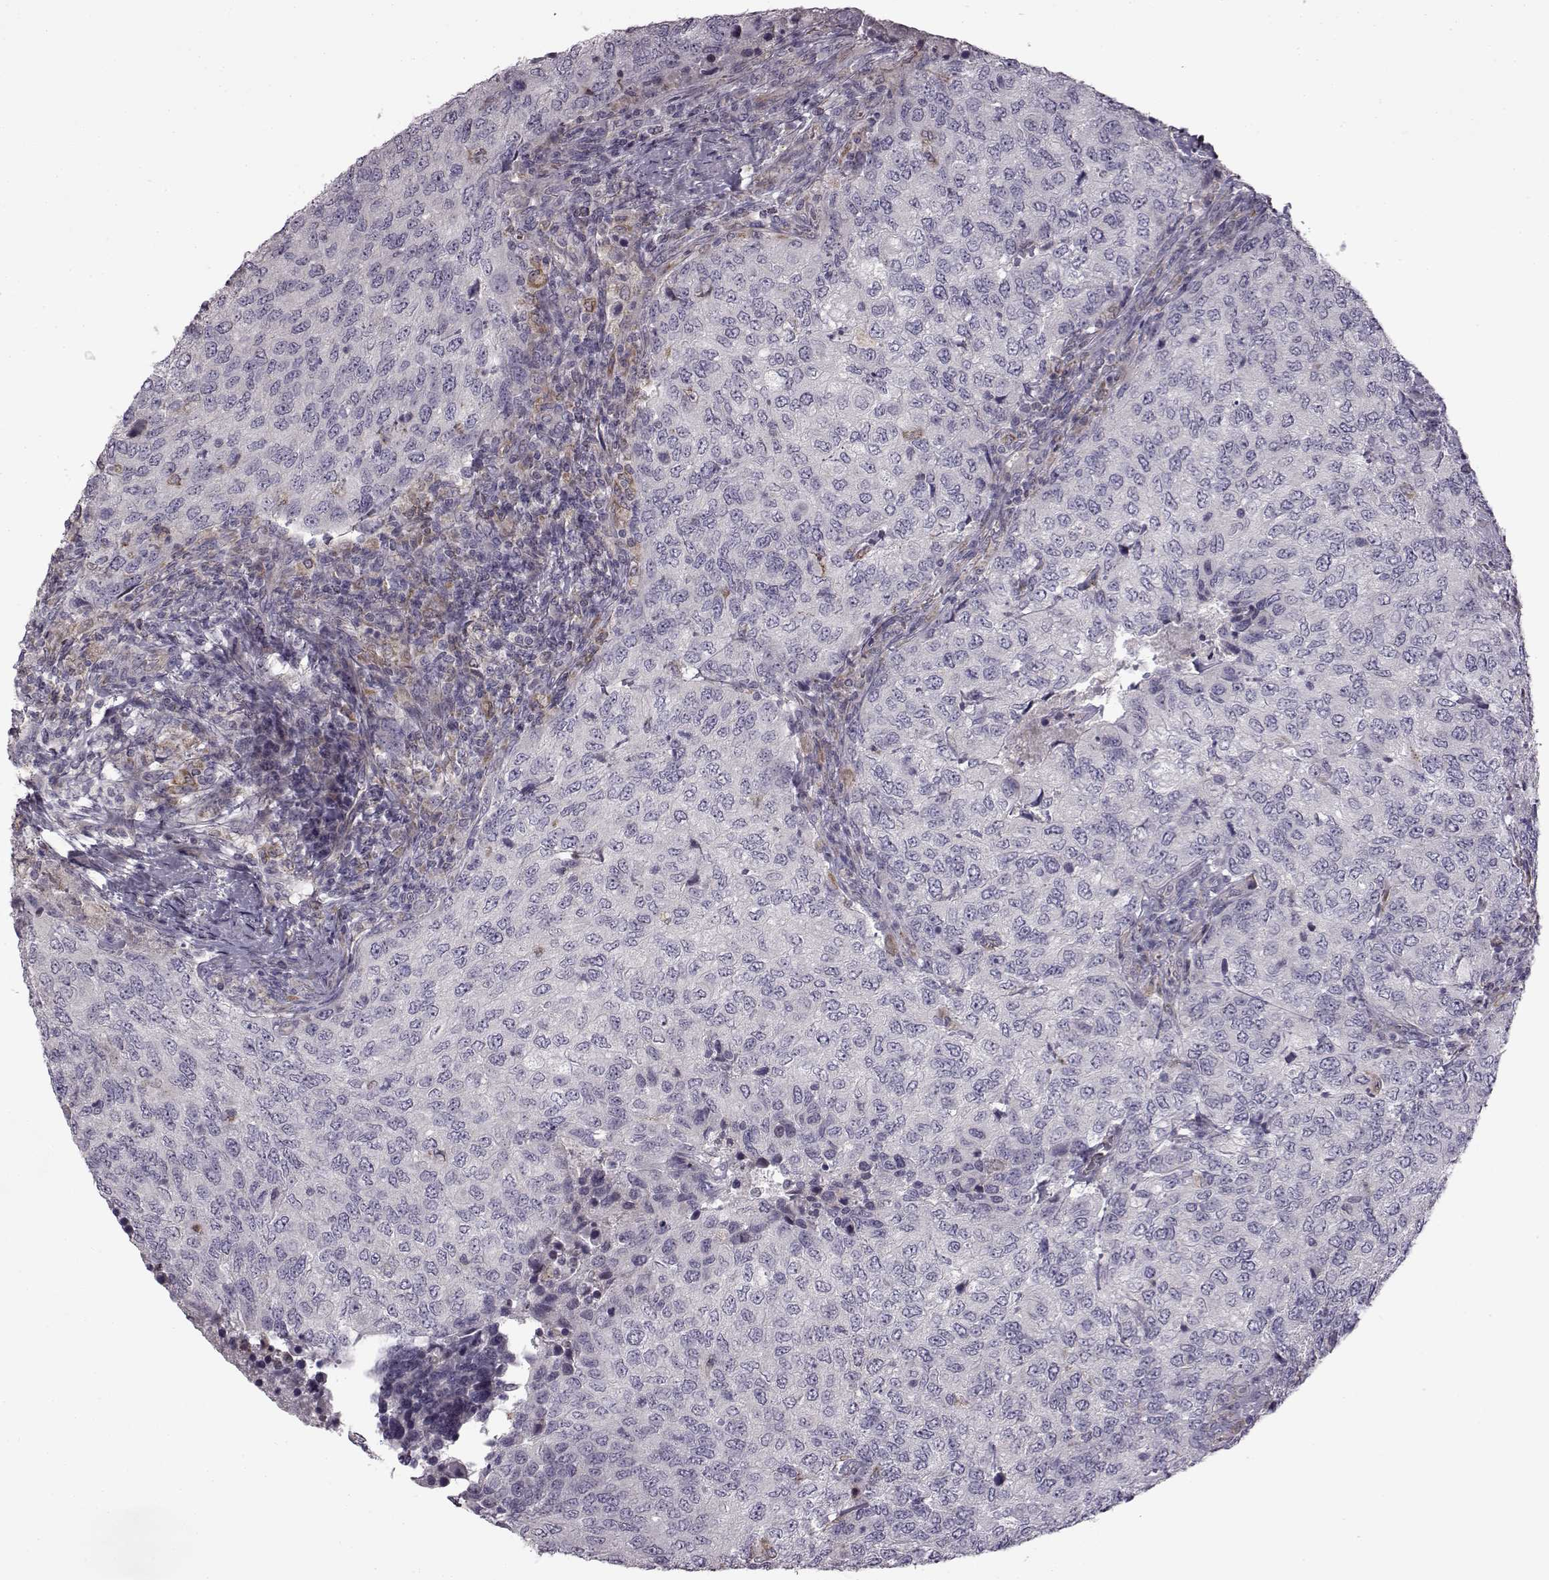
{"staining": {"intensity": "negative", "quantity": "none", "location": "none"}, "tissue": "urothelial cancer", "cell_type": "Tumor cells", "image_type": "cancer", "snomed": [{"axis": "morphology", "description": "Urothelial carcinoma, High grade"}, {"axis": "topography", "description": "Urinary bladder"}], "caption": "There is no significant expression in tumor cells of urothelial cancer.", "gene": "B3GNT6", "patient": {"sex": "female", "age": 78}}